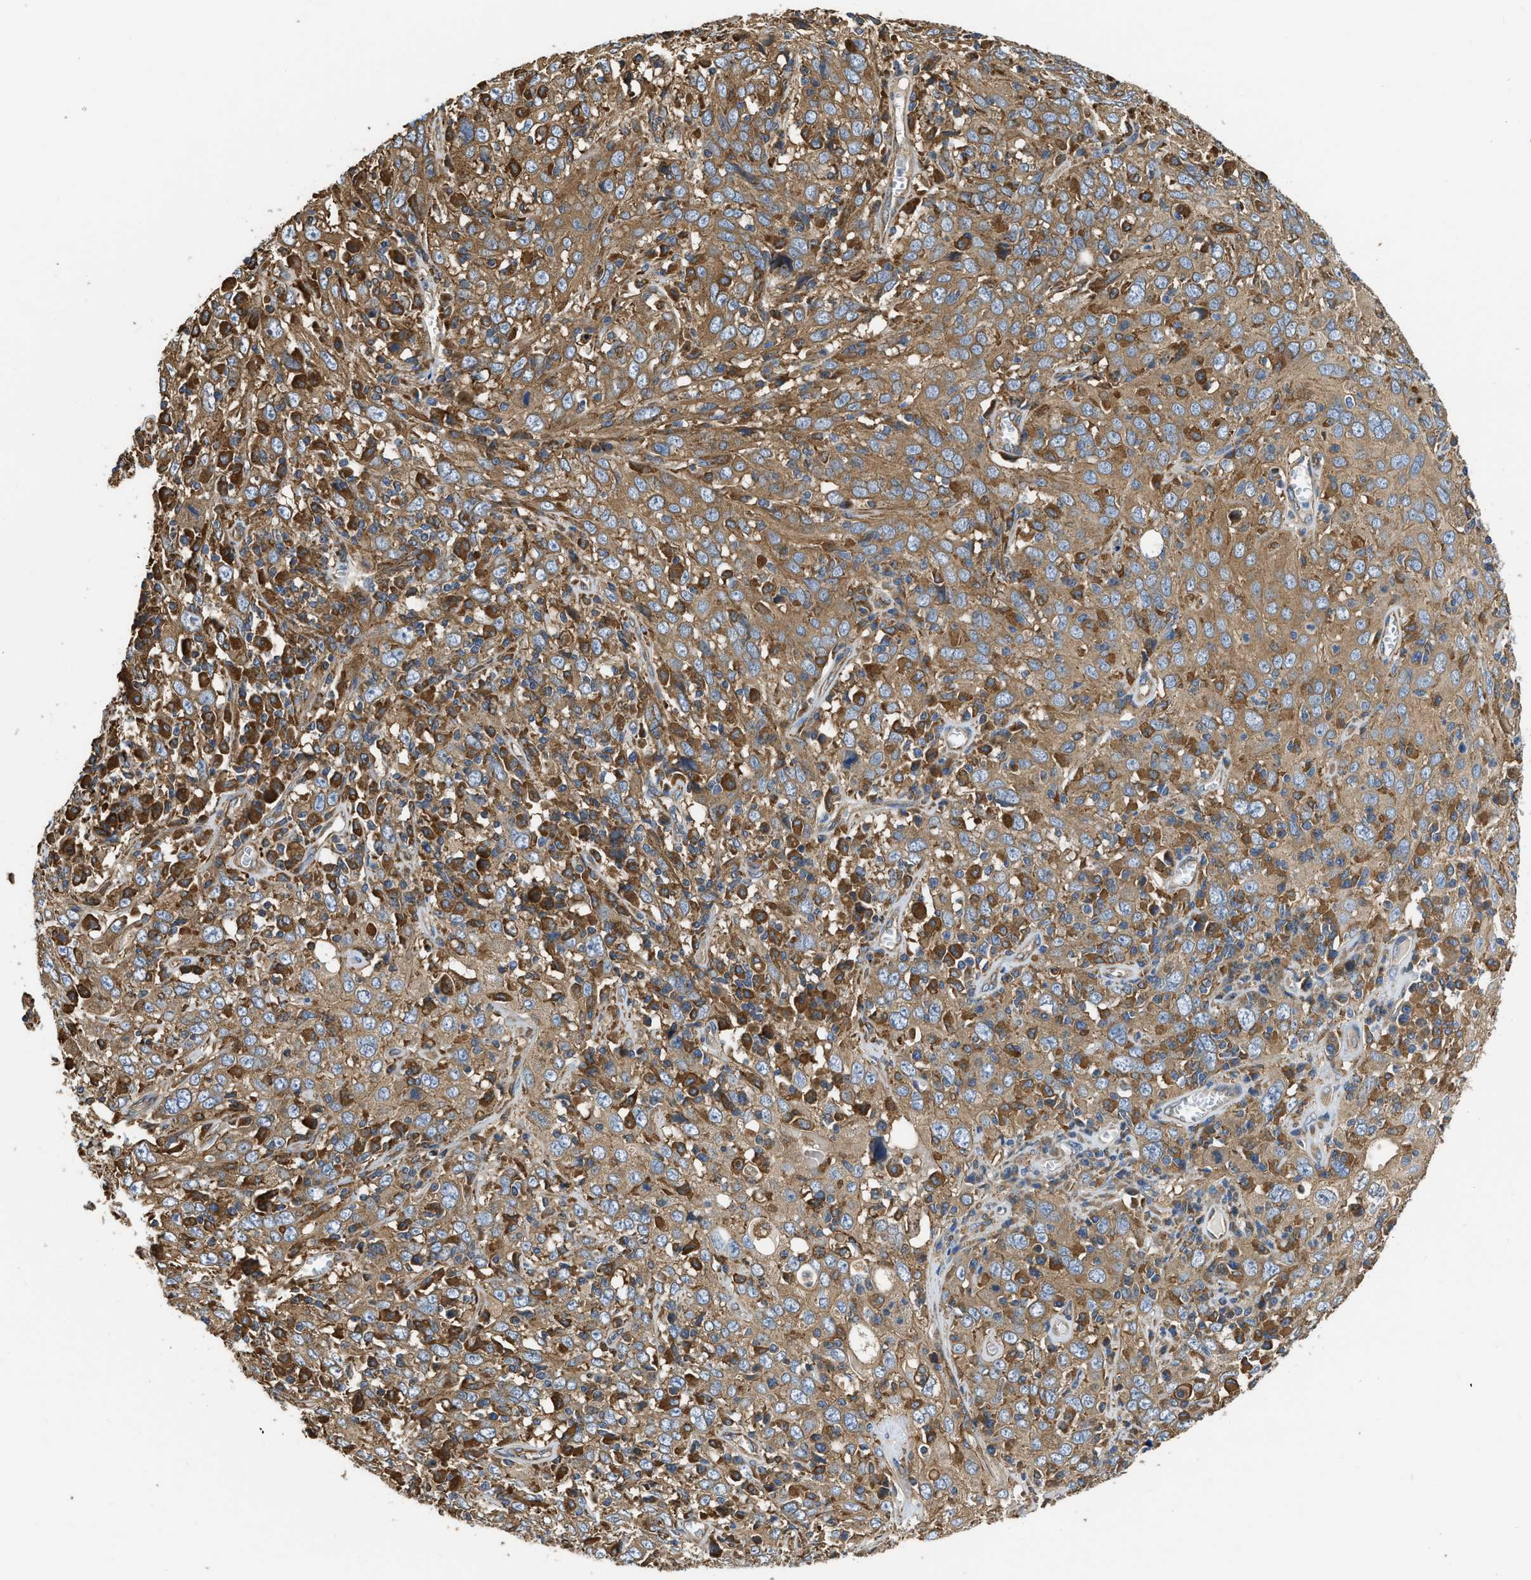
{"staining": {"intensity": "moderate", "quantity": ">75%", "location": "cytoplasmic/membranous"}, "tissue": "cervical cancer", "cell_type": "Tumor cells", "image_type": "cancer", "snomed": [{"axis": "morphology", "description": "Squamous cell carcinoma, NOS"}, {"axis": "topography", "description": "Cervix"}], "caption": "Cervical cancer stained with a brown dye shows moderate cytoplasmic/membranous positive expression in approximately >75% of tumor cells.", "gene": "FLNB", "patient": {"sex": "female", "age": 46}}